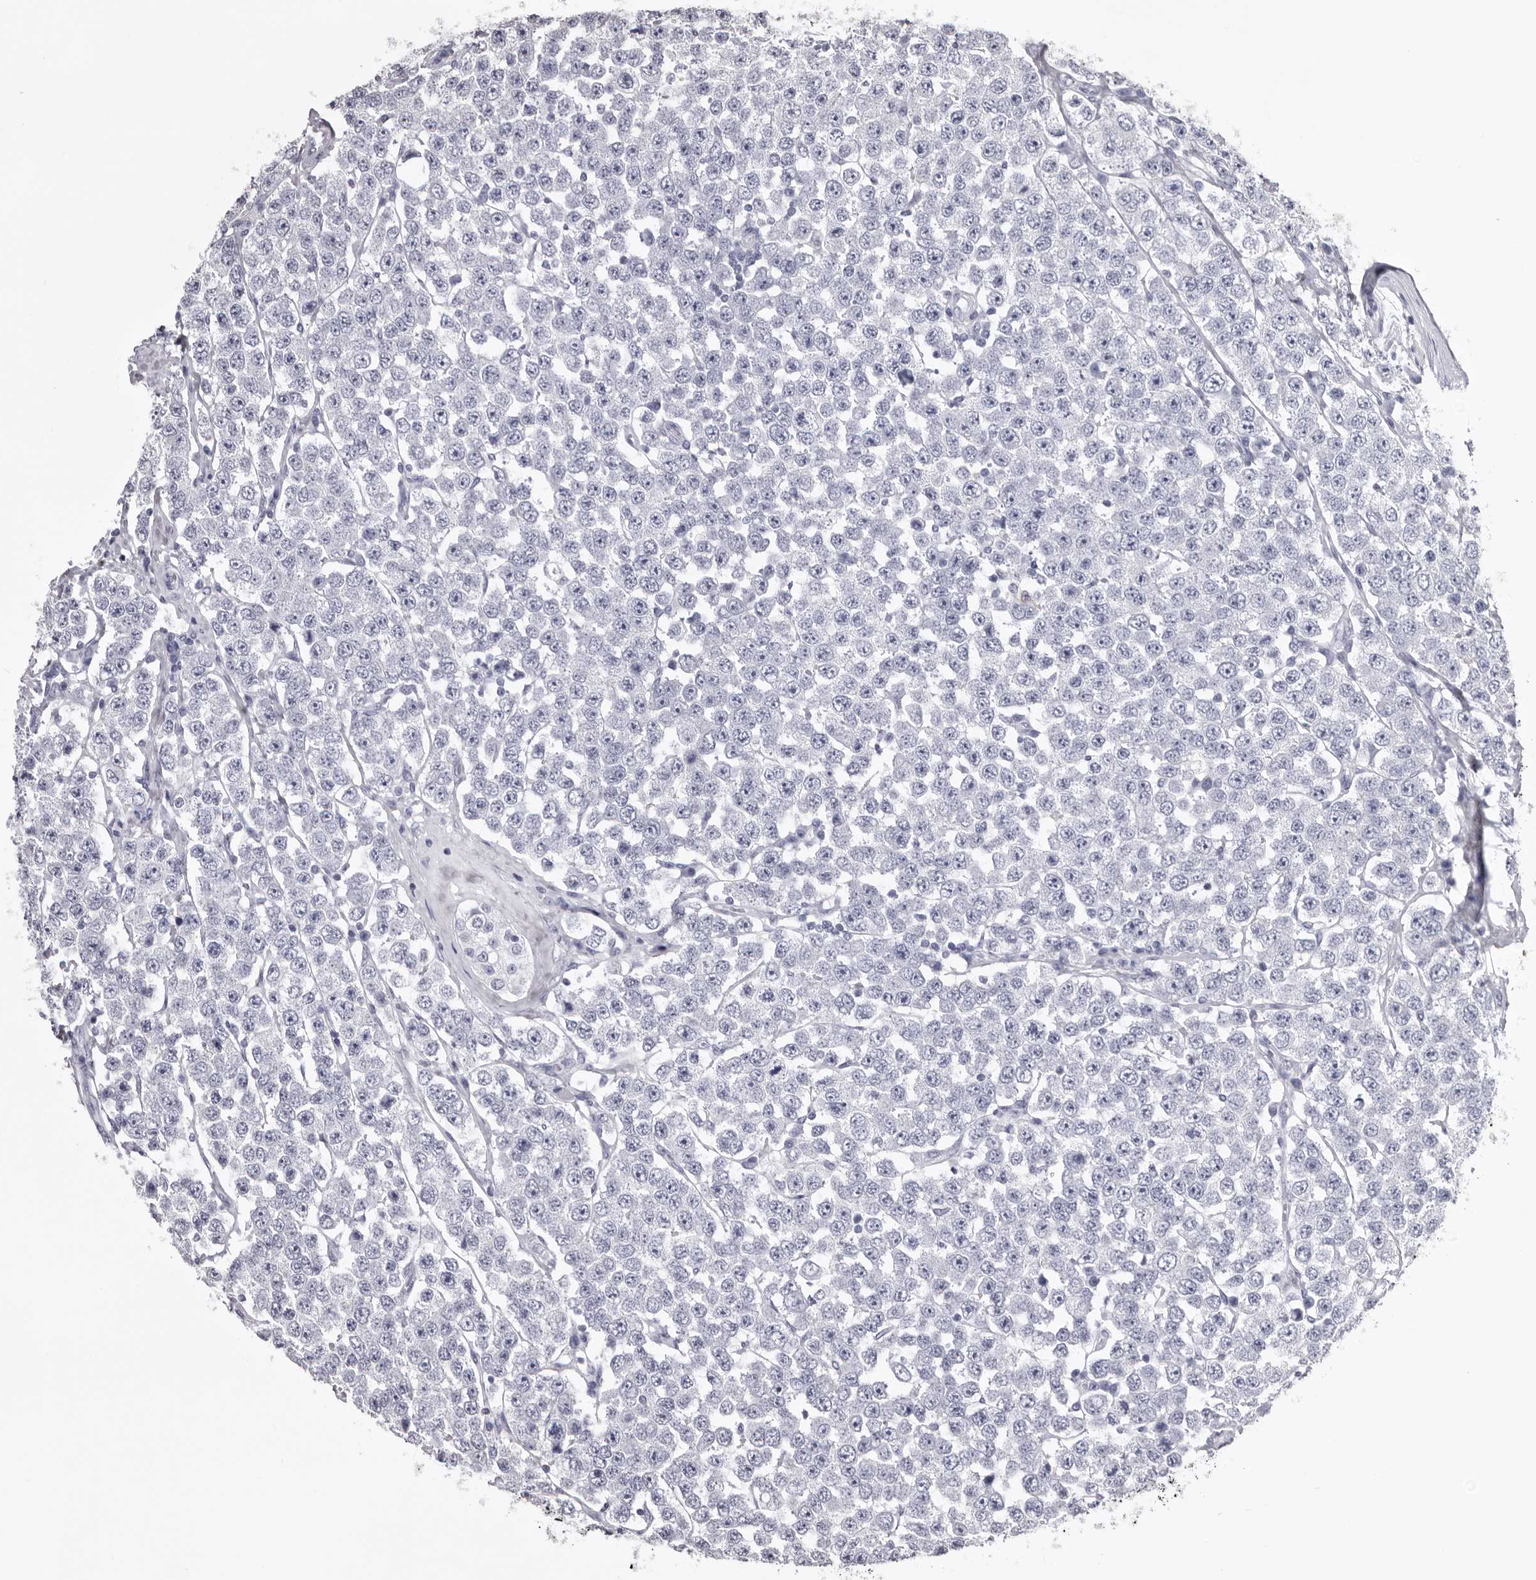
{"staining": {"intensity": "negative", "quantity": "none", "location": "none"}, "tissue": "testis cancer", "cell_type": "Tumor cells", "image_type": "cancer", "snomed": [{"axis": "morphology", "description": "Seminoma, NOS"}, {"axis": "topography", "description": "Testis"}], "caption": "IHC of seminoma (testis) displays no positivity in tumor cells.", "gene": "LAD1", "patient": {"sex": "male", "age": 28}}